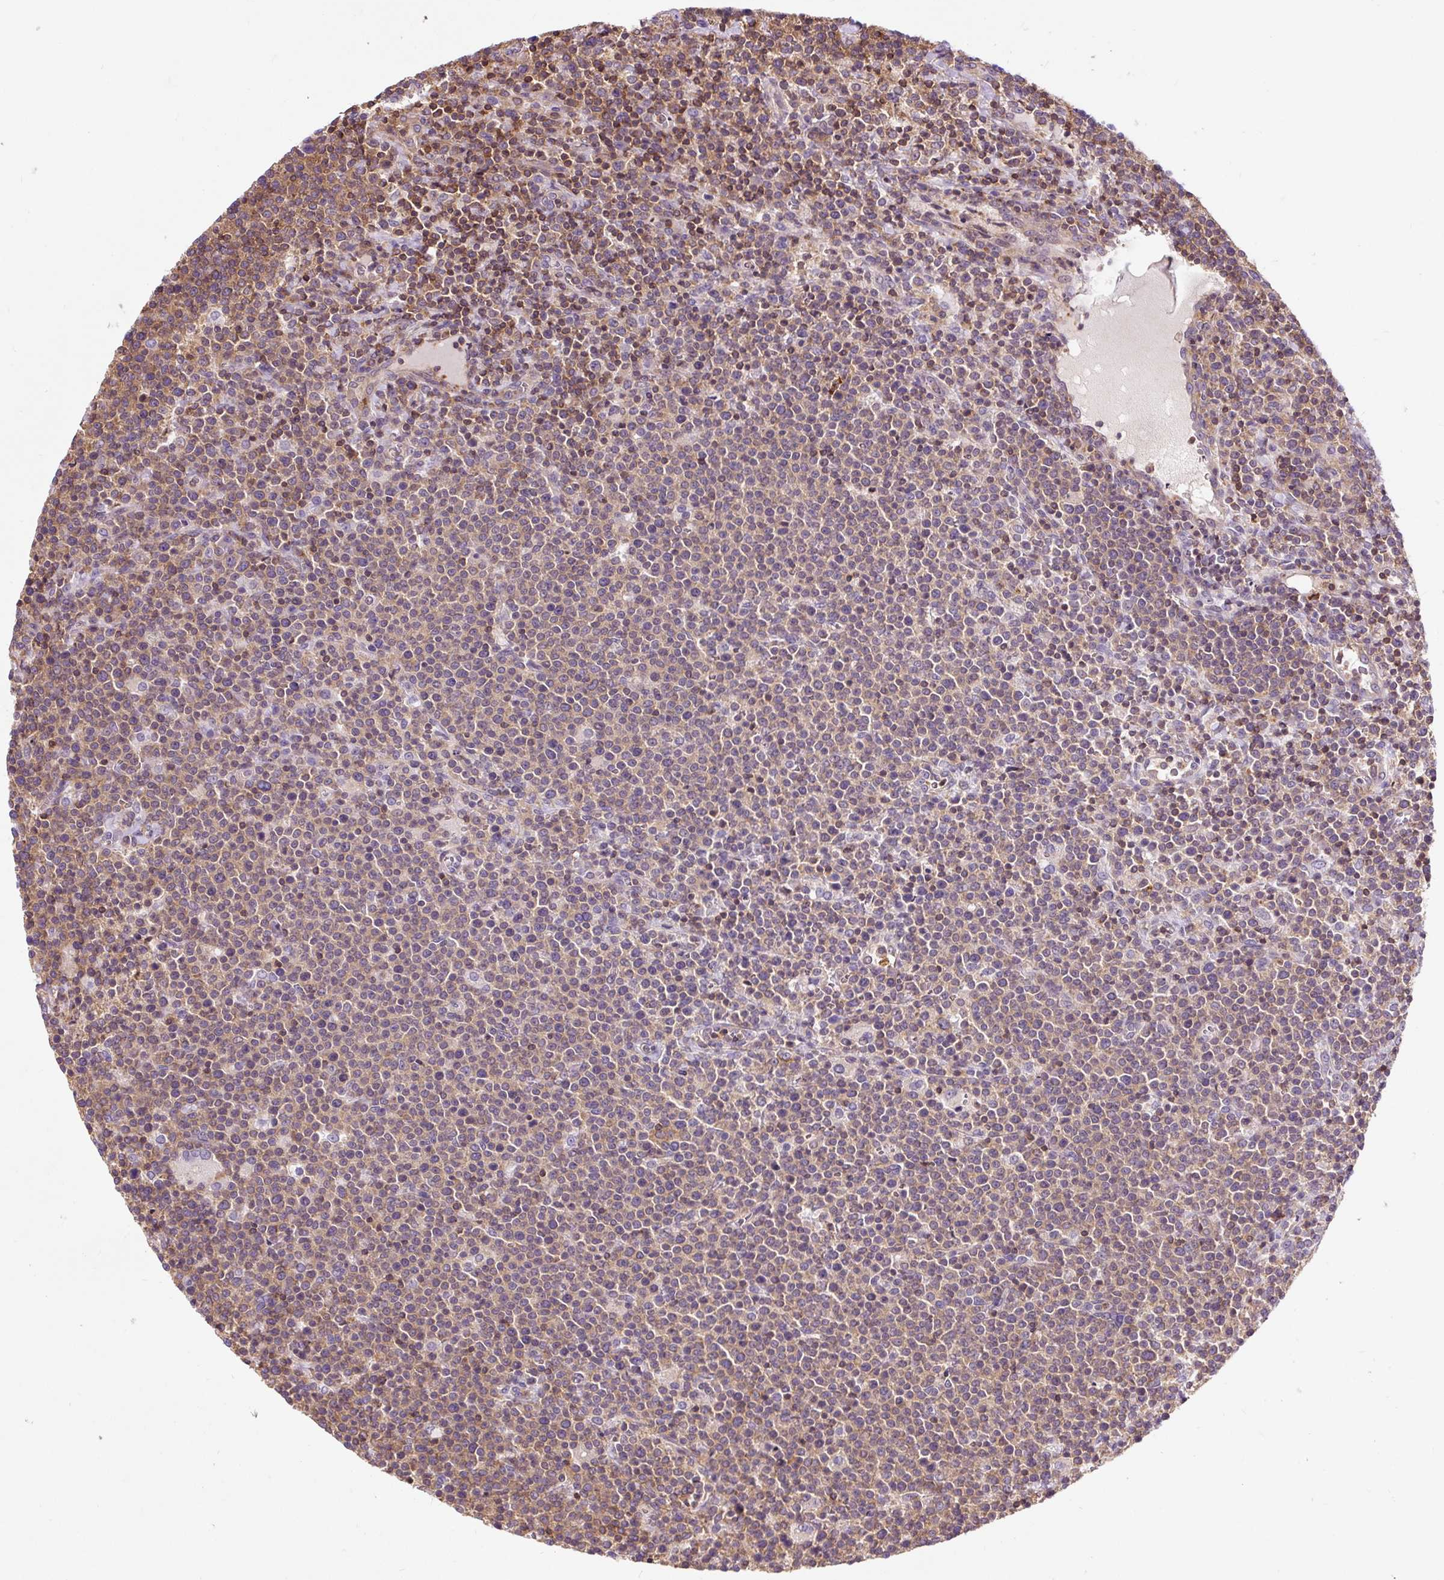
{"staining": {"intensity": "moderate", "quantity": "25%-75%", "location": "cytoplasmic/membranous"}, "tissue": "lymphoma", "cell_type": "Tumor cells", "image_type": "cancer", "snomed": [{"axis": "morphology", "description": "Malignant lymphoma, non-Hodgkin's type, High grade"}, {"axis": "topography", "description": "Lymph node"}], "caption": "Malignant lymphoma, non-Hodgkin's type (high-grade) stained for a protein (brown) demonstrates moderate cytoplasmic/membranous positive positivity in approximately 25%-75% of tumor cells.", "gene": "CISD3", "patient": {"sex": "male", "age": 61}}